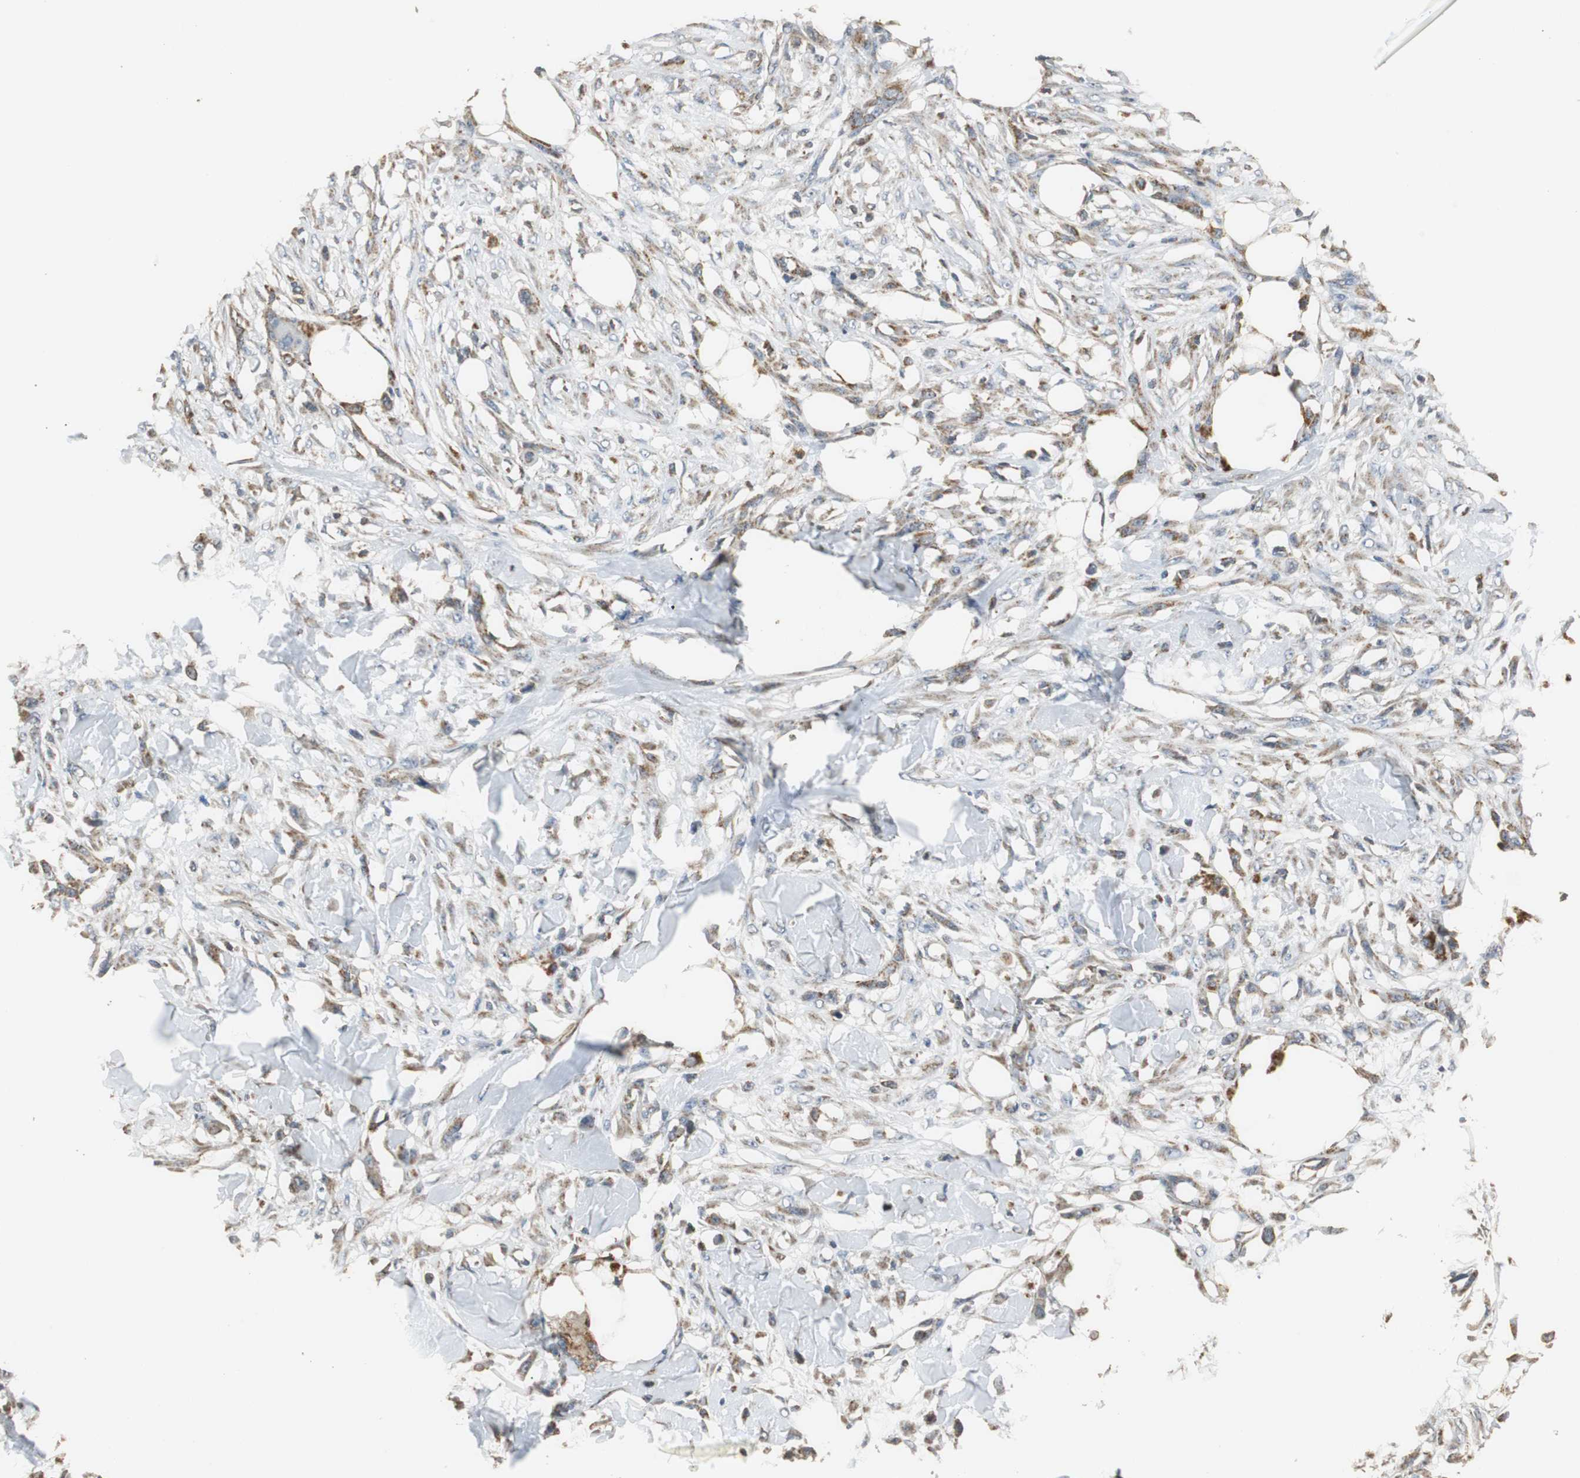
{"staining": {"intensity": "moderate", "quantity": ">75%", "location": "cytoplasmic/membranous"}, "tissue": "skin cancer", "cell_type": "Tumor cells", "image_type": "cancer", "snomed": [{"axis": "morphology", "description": "Normal tissue, NOS"}, {"axis": "morphology", "description": "Squamous cell carcinoma, NOS"}, {"axis": "topography", "description": "Skin"}], "caption": "Tumor cells display medium levels of moderate cytoplasmic/membranous expression in approximately >75% of cells in human skin cancer (squamous cell carcinoma). (DAB (3,3'-diaminobenzidine) = brown stain, brightfield microscopy at high magnification).", "gene": "HMGCL", "patient": {"sex": "female", "age": 59}}